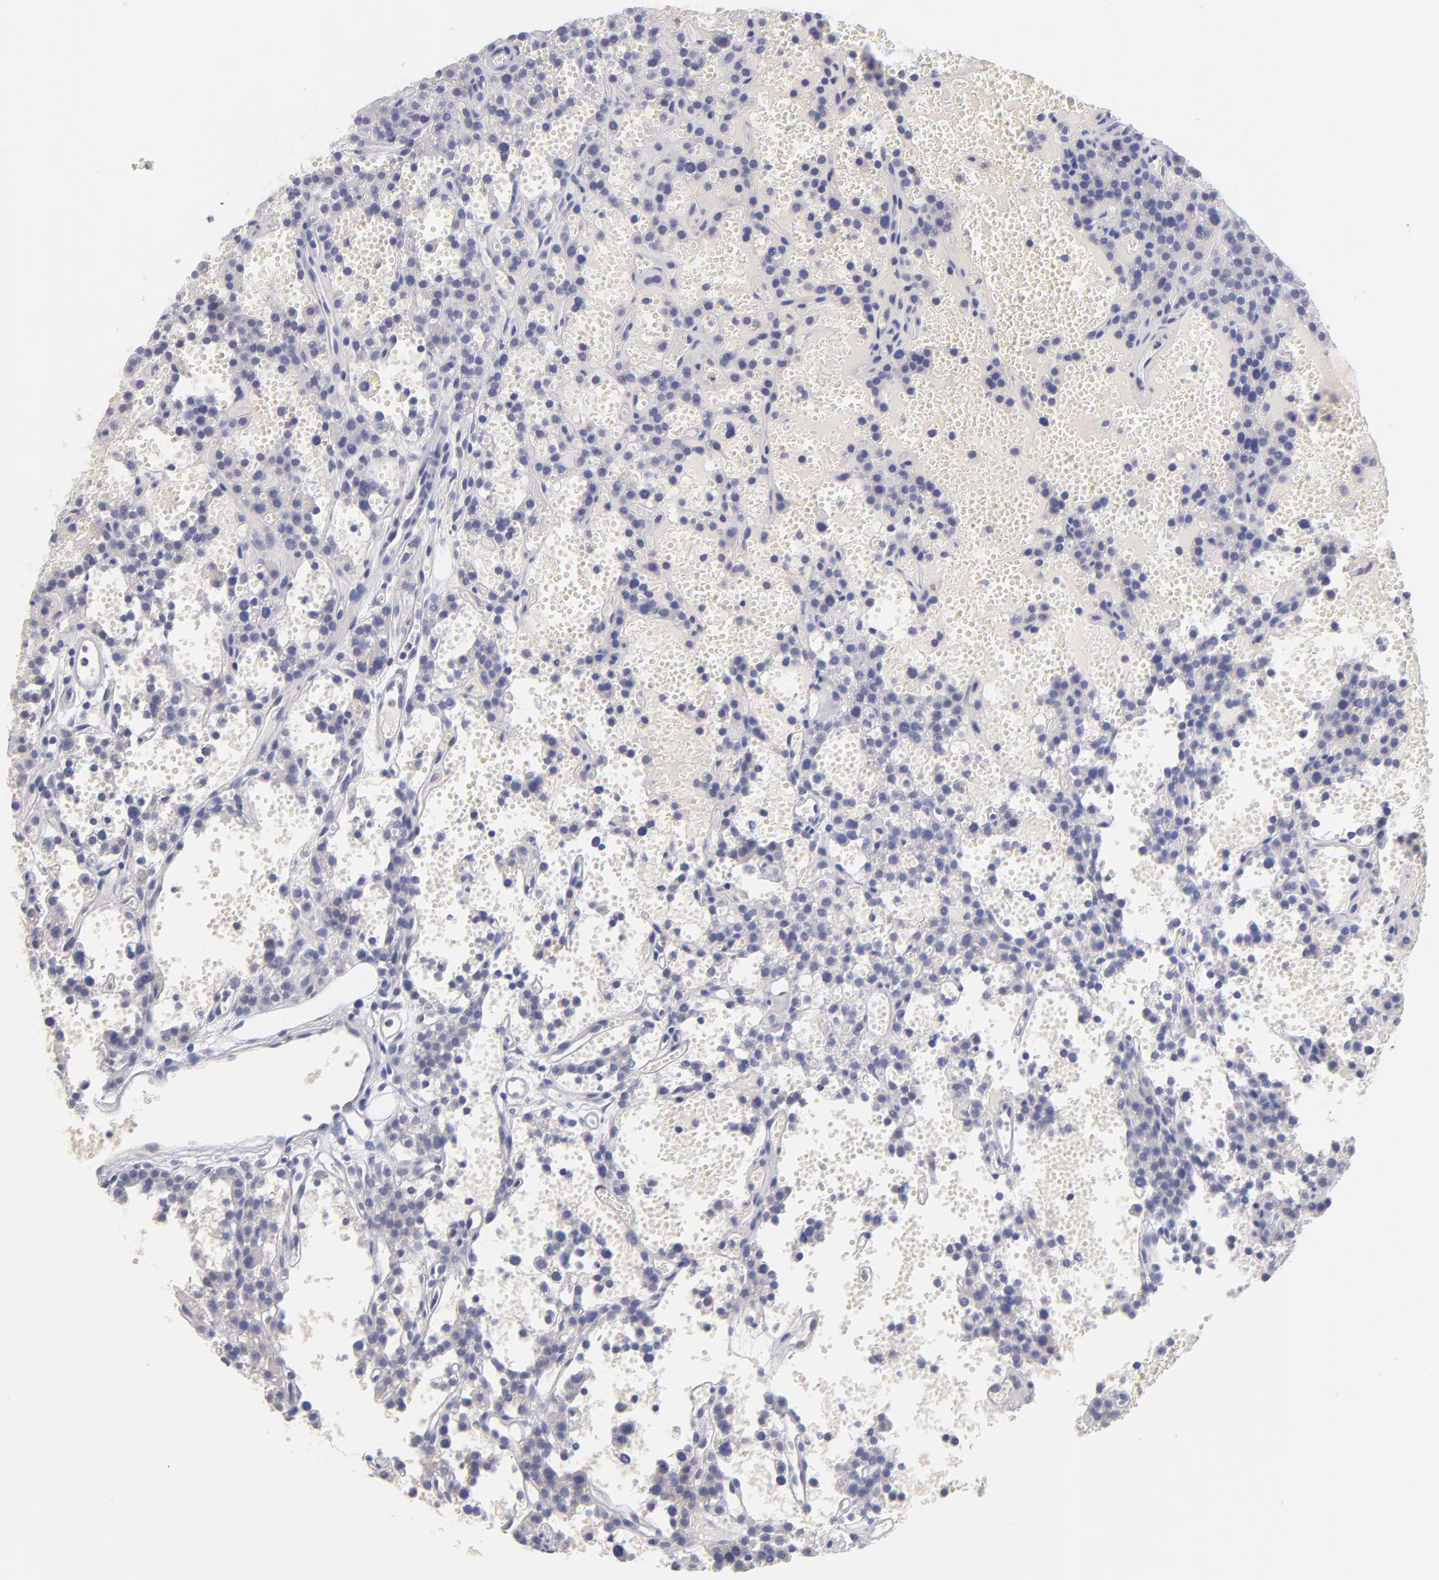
{"staining": {"intensity": "negative", "quantity": "none", "location": "none"}, "tissue": "parathyroid gland", "cell_type": "Glandular cells", "image_type": "normal", "snomed": [{"axis": "morphology", "description": "Normal tissue, NOS"}, {"axis": "topography", "description": "Parathyroid gland"}], "caption": "Immunohistochemistry (IHC) of unremarkable parathyroid gland displays no positivity in glandular cells. (Brightfield microscopy of DAB immunohistochemistry (IHC) at high magnification).", "gene": "BID", "patient": {"sex": "male", "age": 25}}